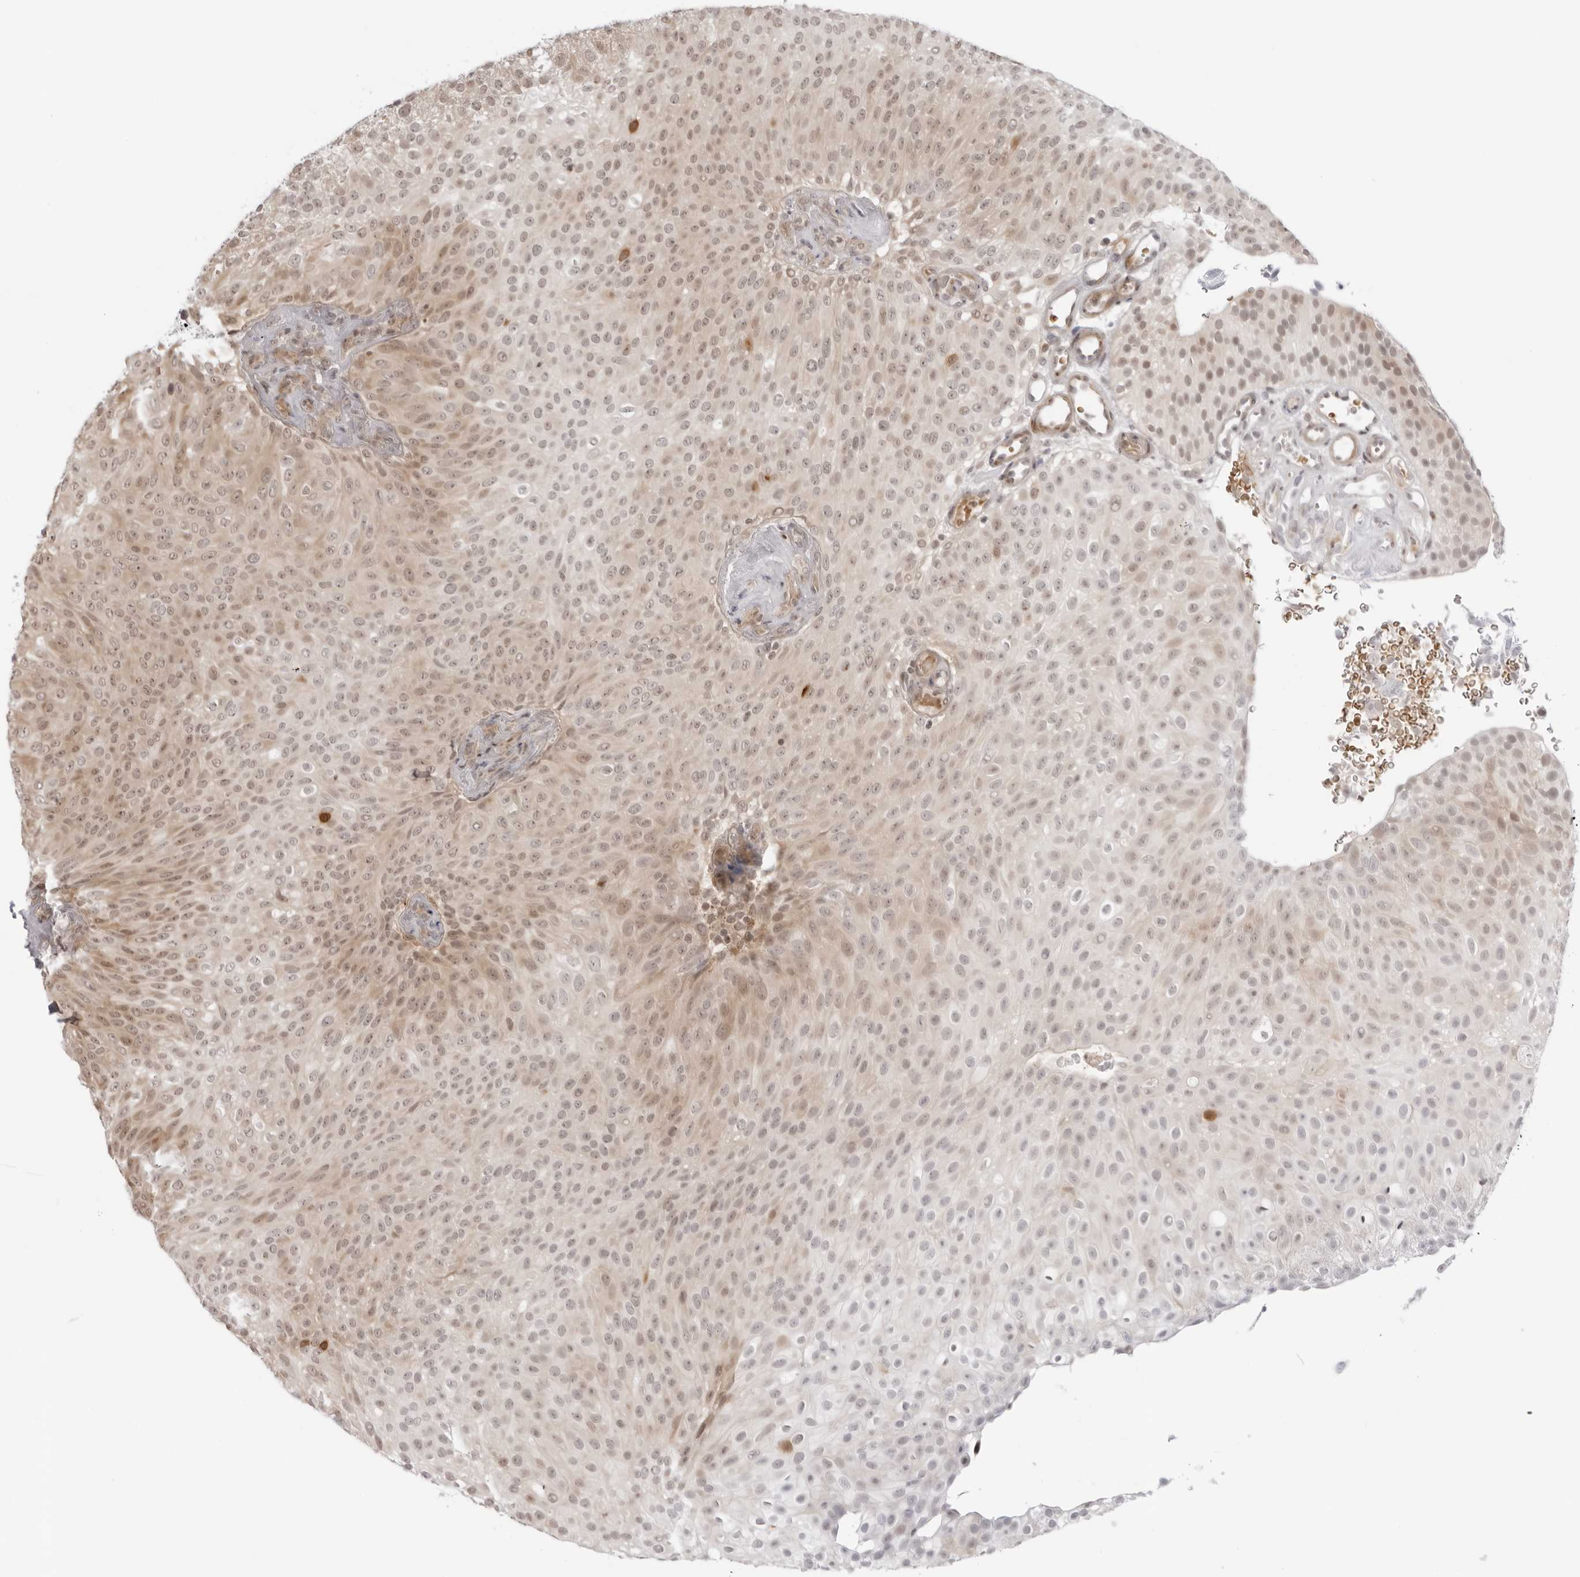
{"staining": {"intensity": "weak", "quantity": "<25%", "location": "cytoplasmic/membranous,nuclear"}, "tissue": "urothelial cancer", "cell_type": "Tumor cells", "image_type": "cancer", "snomed": [{"axis": "morphology", "description": "Urothelial carcinoma, Low grade"}, {"axis": "topography", "description": "Urinary bladder"}], "caption": "This is an immunohistochemistry (IHC) image of human urothelial cancer. There is no staining in tumor cells.", "gene": "RNF146", "patient": {"sex": "male", "age": 78}}